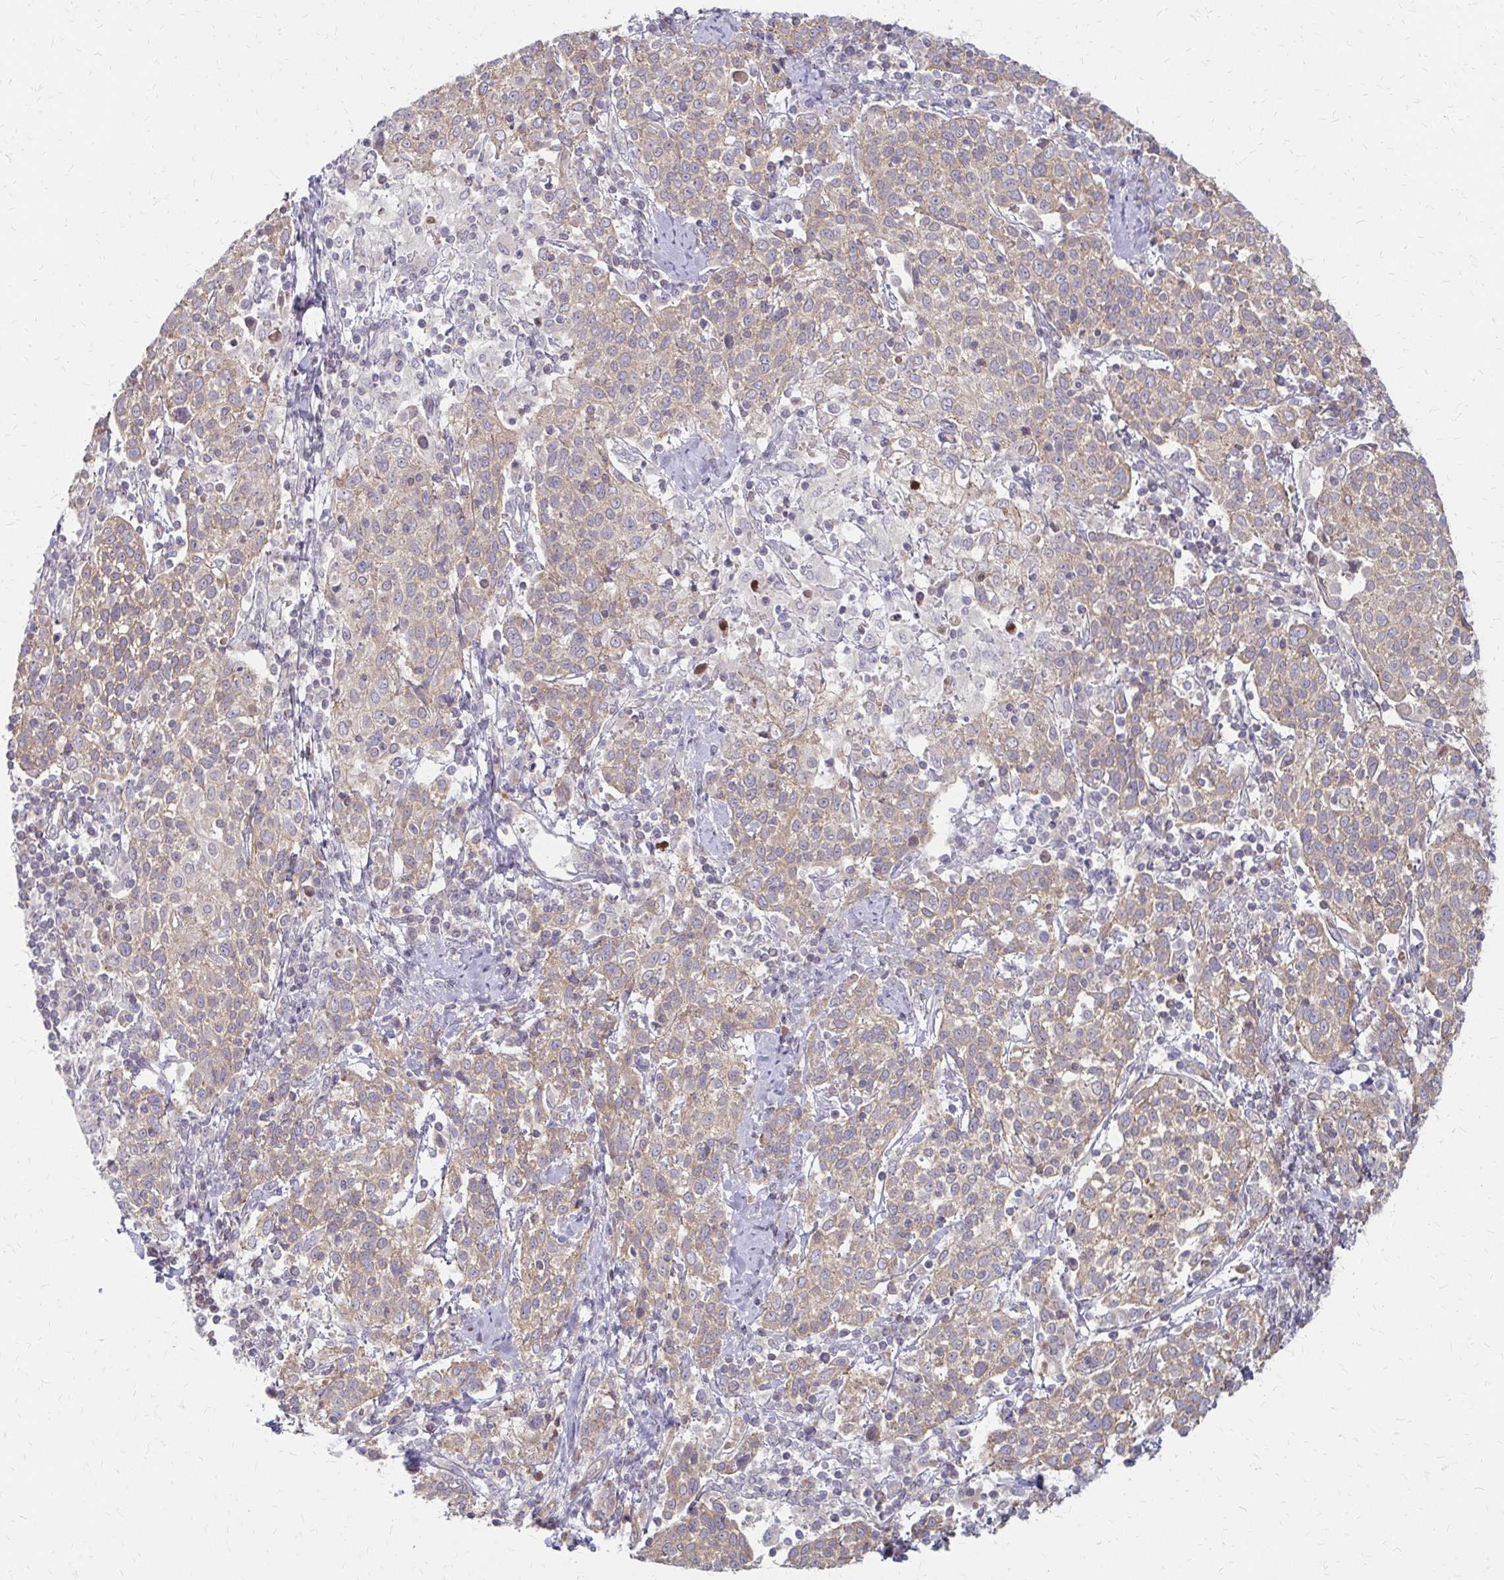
{"staining": {"intensity": "weak", "quantity": ">75%", "location": "cytoplasmic/membranous"}, "tissue": "cervical cancer", "cell_type": "Tumor cells", "image_type": "cancer", "snomed": [{"axis": "morphology", "description": "Squamous cell carcinoma, NOS"}, {"axis": "topography", "description": "Cervix"}], "caption": "Tumor cells show low levels of weak cytoplasmic/membranous staining in about >75% of cells in human cervical cancer.", "gene": "ZNF383", "patient": {"sex": "female", "age": 61}}